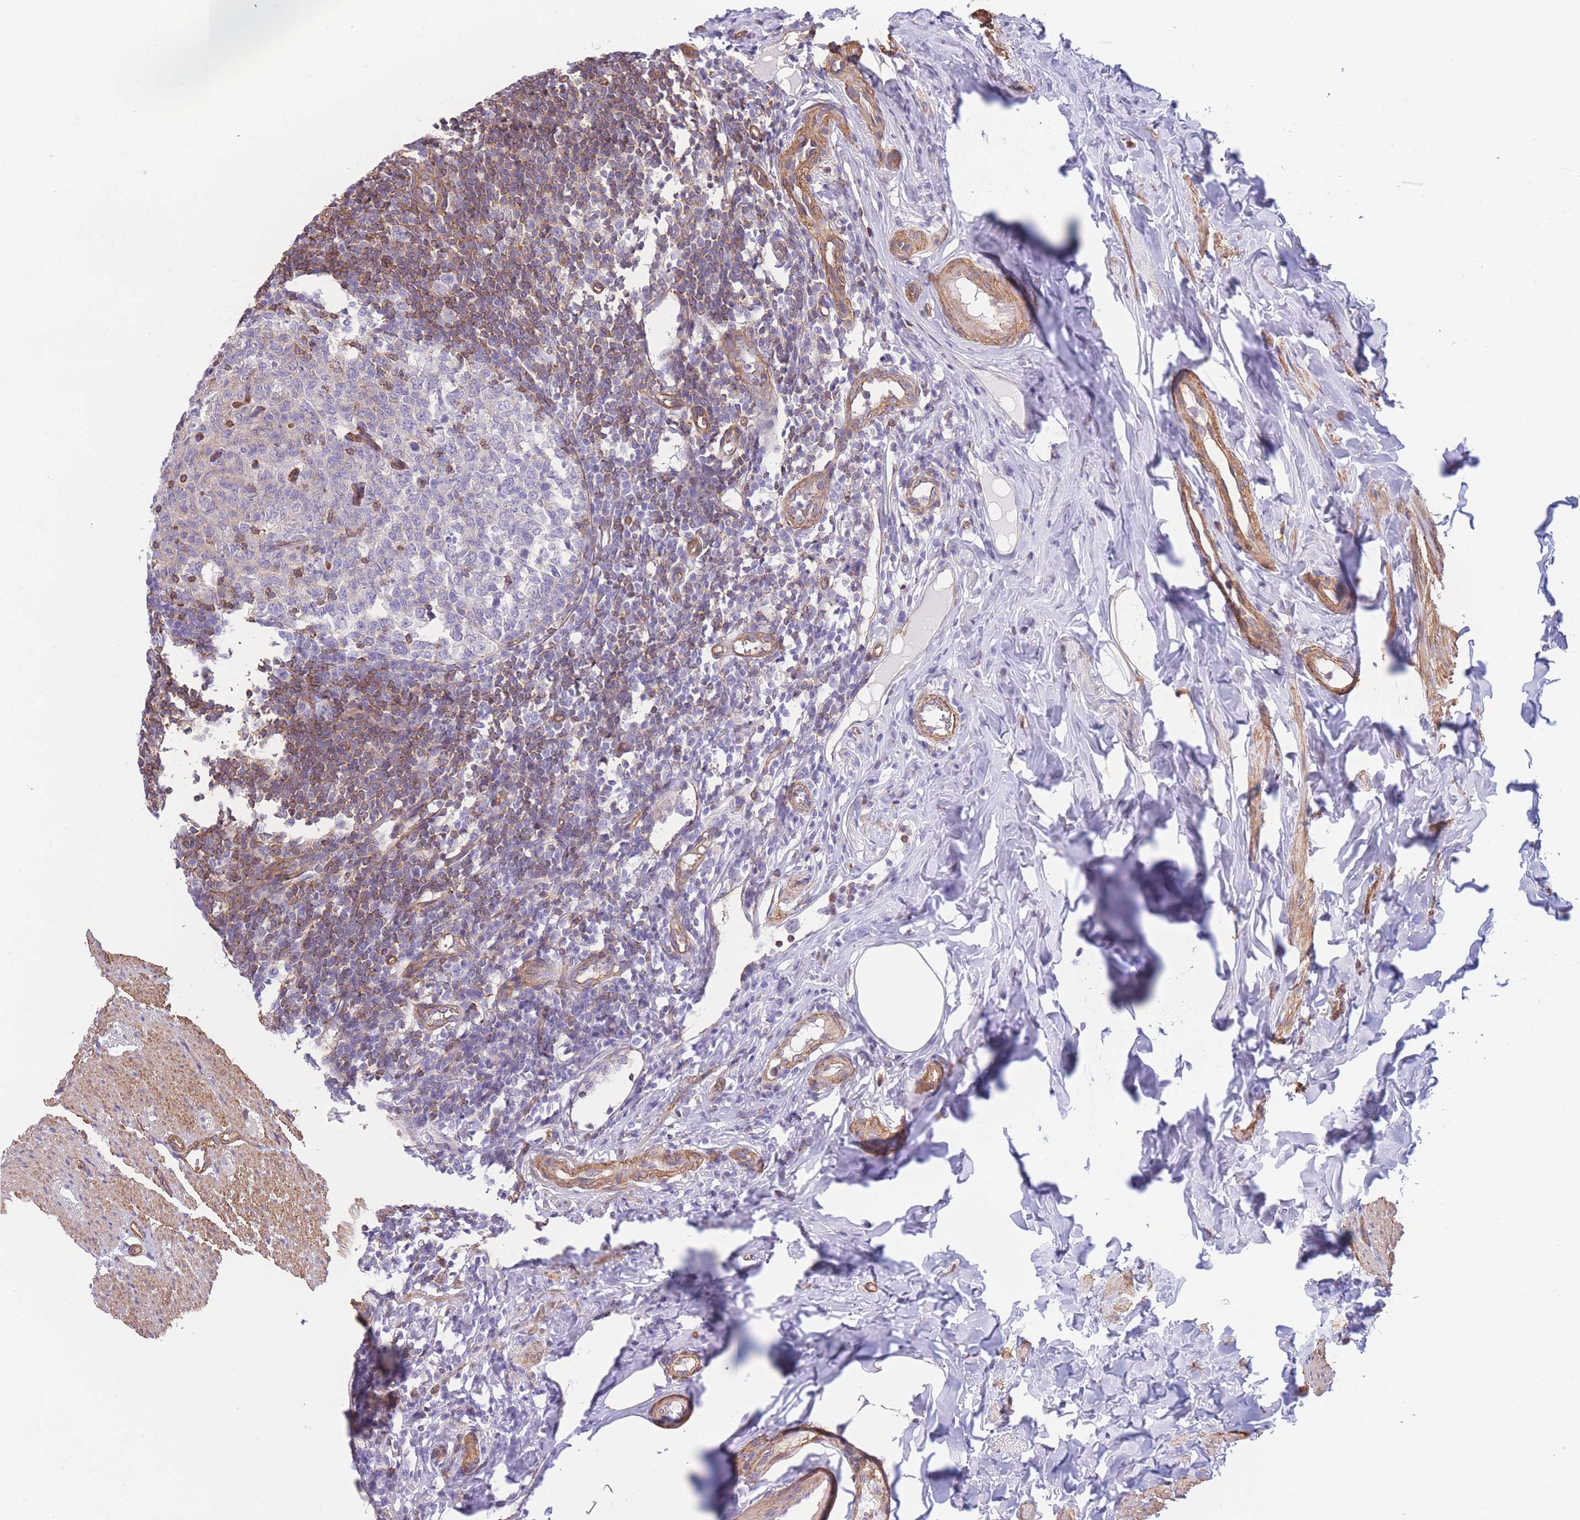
{"staining": {"intensity": "weak", "quantity": "25%-75%", "location": "cytoplasmic/membranous"}, "tissue": "appendix", "cell_type": "Glandular cells", "image_type": "normal", "snomed": [{"axis": "morphology", "description": "Normal tissue, NOS"}, {"axis": "topography", "description": "Appendix"}], "caption": "Appendix stained with immunohistochemistry (IHC) shows weak cytoplasmic/membranous expression in about 25%-75% of glandular cells.", "gene": "CDC25B", "patient": {"sex": "female", "age": 33}}